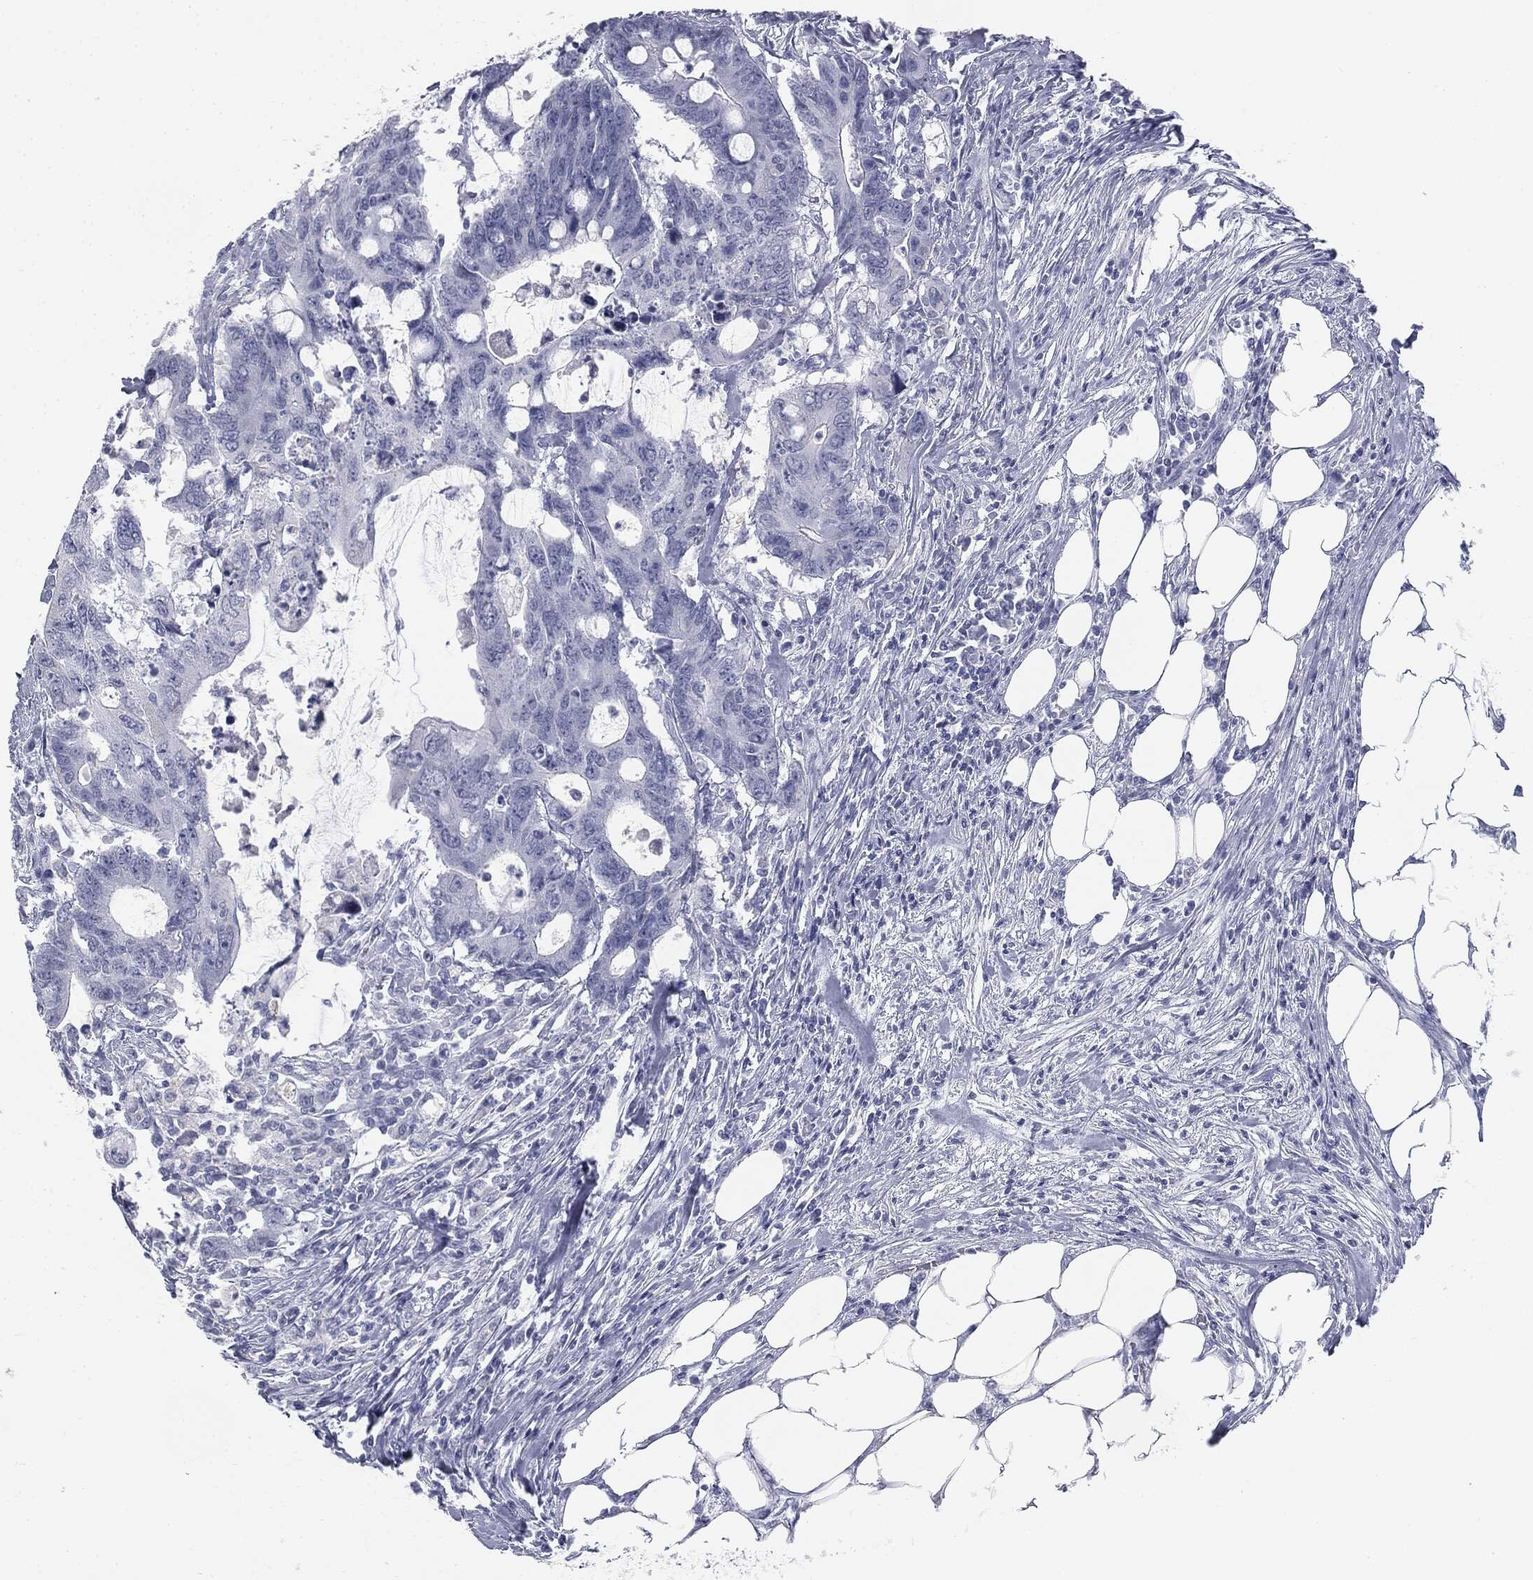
{"staining": {"intensity": "negative", "quantity": "none", "location": "none"}, "tissue": "colorectal cancer", "cell_type": "Tumor cells", "image_type": "cancer", "snomed": [{"axis": "morphology", "description": "Adenocarcinoma, NOS"}, {"axis": "topography", "description": "Colon"}], "caption": "Tumor cells are negative for brown protein staining in colorectal cancer.", "gene": "TPO", "patient": {"sex": "male", "age": 71}}